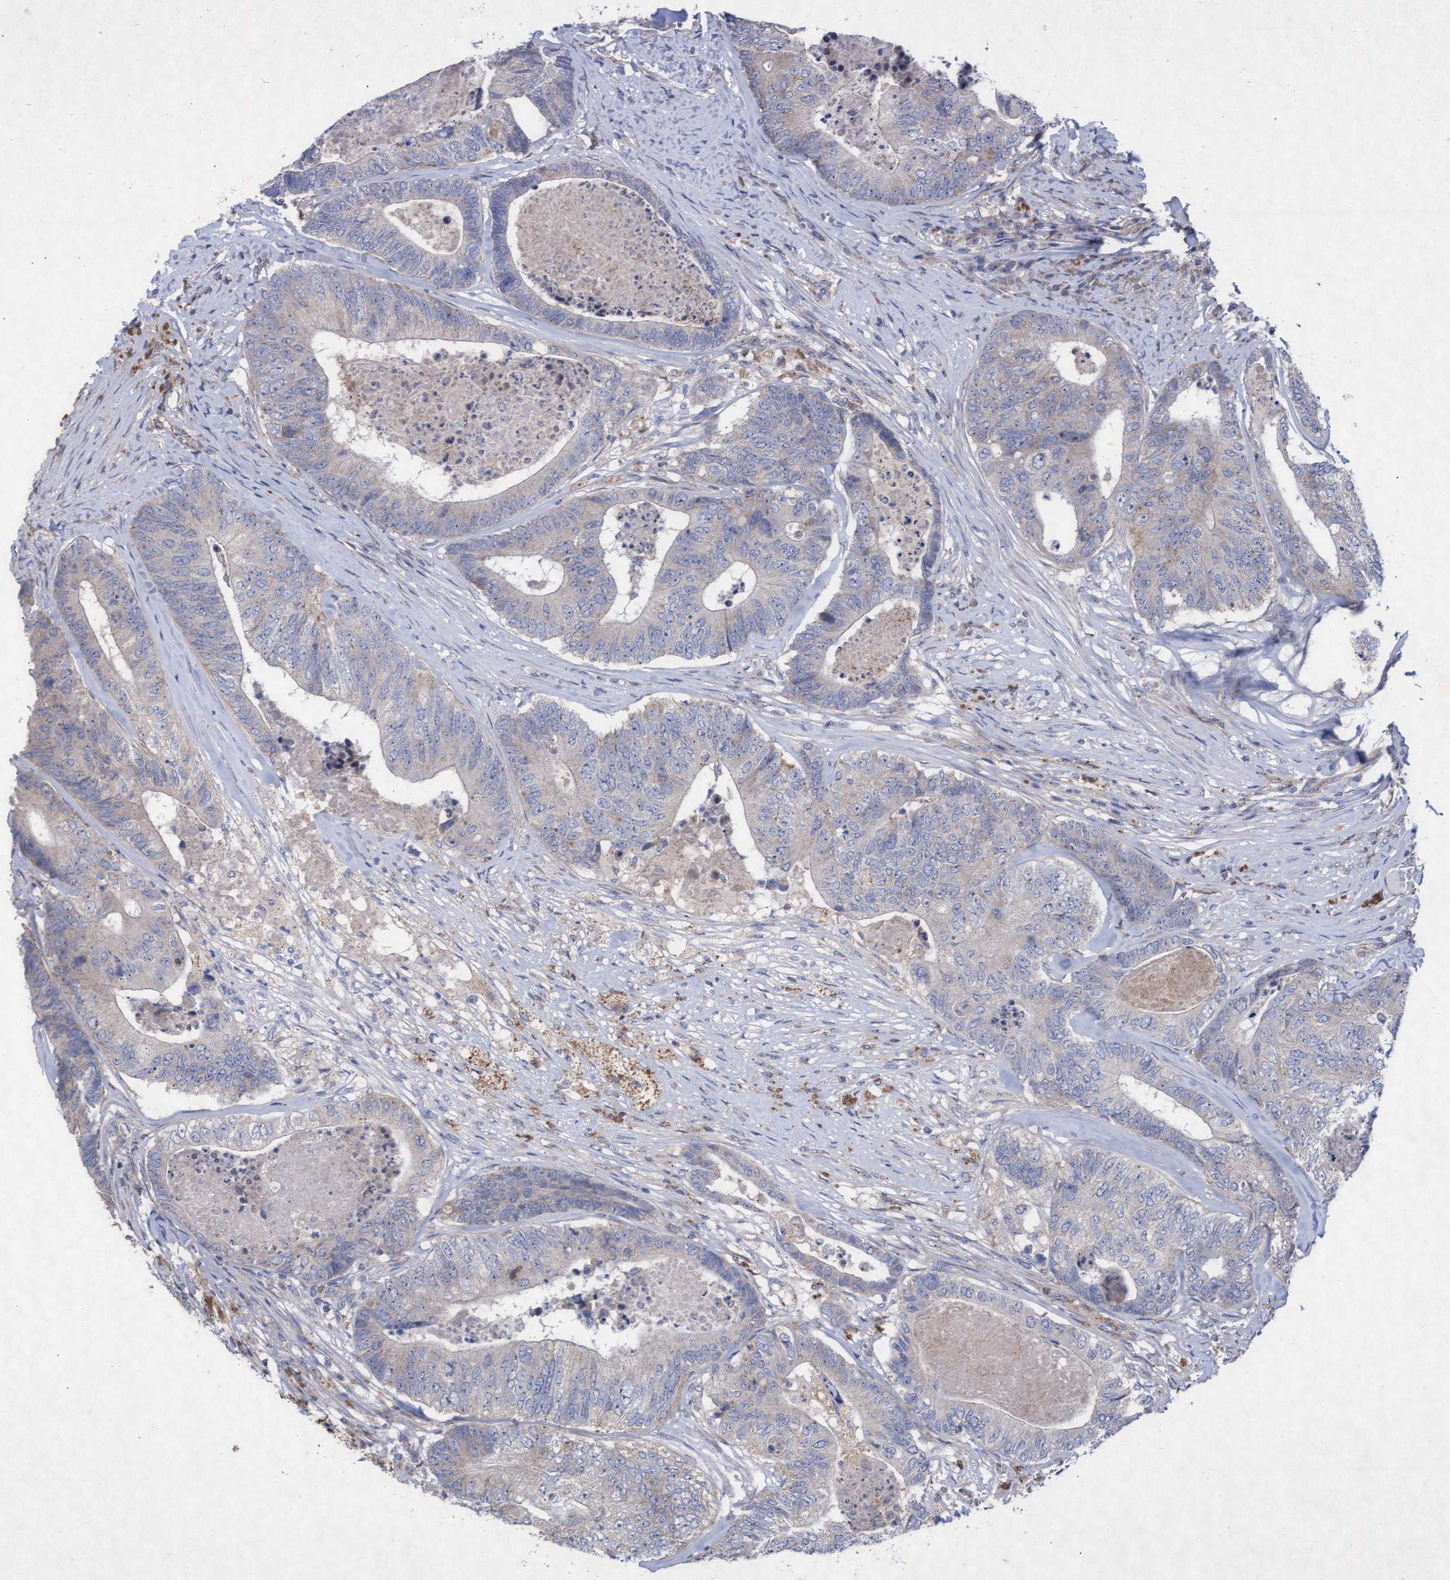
{"staining": {"intensity": "negative", "quantity": "none", "location": "none"}, "tissue": "colorectal cancer", "cell_type": "Tumor cells", "image_type": "cancer", "snomed": [{"axis": "morphology", "description": "Adenocarcinoma, NOS"}, {"axis": "topography", "description": "Colon"}], "caption": "This image is of colorectal cancer stained with immunohistochemistry (IHC) to label a protein in brown with the nuclei are counter-stained blue. There is no staining in tumor cells. (DAB (3,3'-diaminobenzidine) immunohistochemistry (IHC), high magnification).", "gene": "ABCF2", "patient": {"sex": "female", "age": 67}}